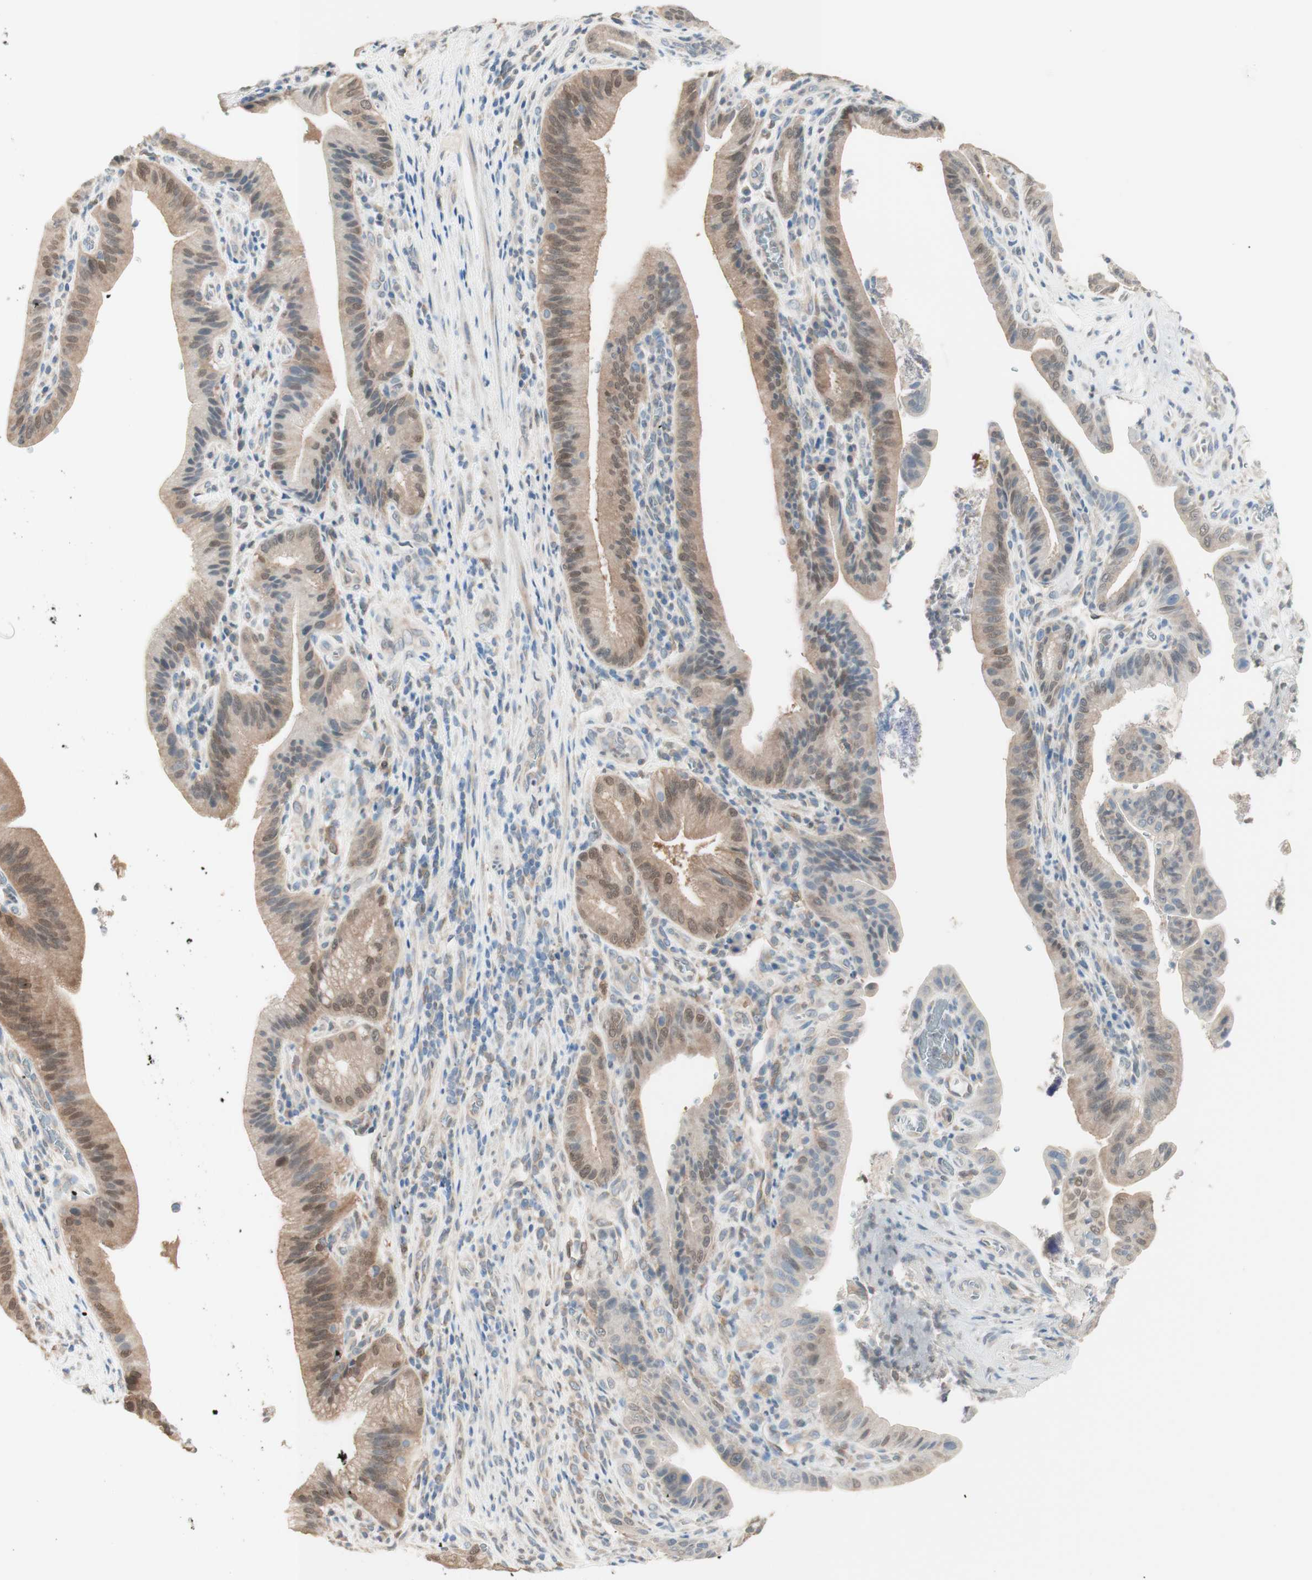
{"staining": {"intensity": "weak", "quantity": ">75%", "location": "cytoplasmic/membranous"}, "tissue": "pancreatic cancer", "cell_type": "Tumor cells", "image_type": "cancer", "snomed": [{"axis": "morphology", "description": "Adenocarcinoma, NOS"}, {"axis": "topography", "description": "Pancreas"}], "caption": "Immunohistochemistry (IHC) image of pancreatic cancer stained for a protein (brown), which demonstrates low levels of weak cytoplasmic/membranous positivity in about >75% of tumor cells.", "gene": "COMT", "patient": {"sex": "female", "age": 75}}